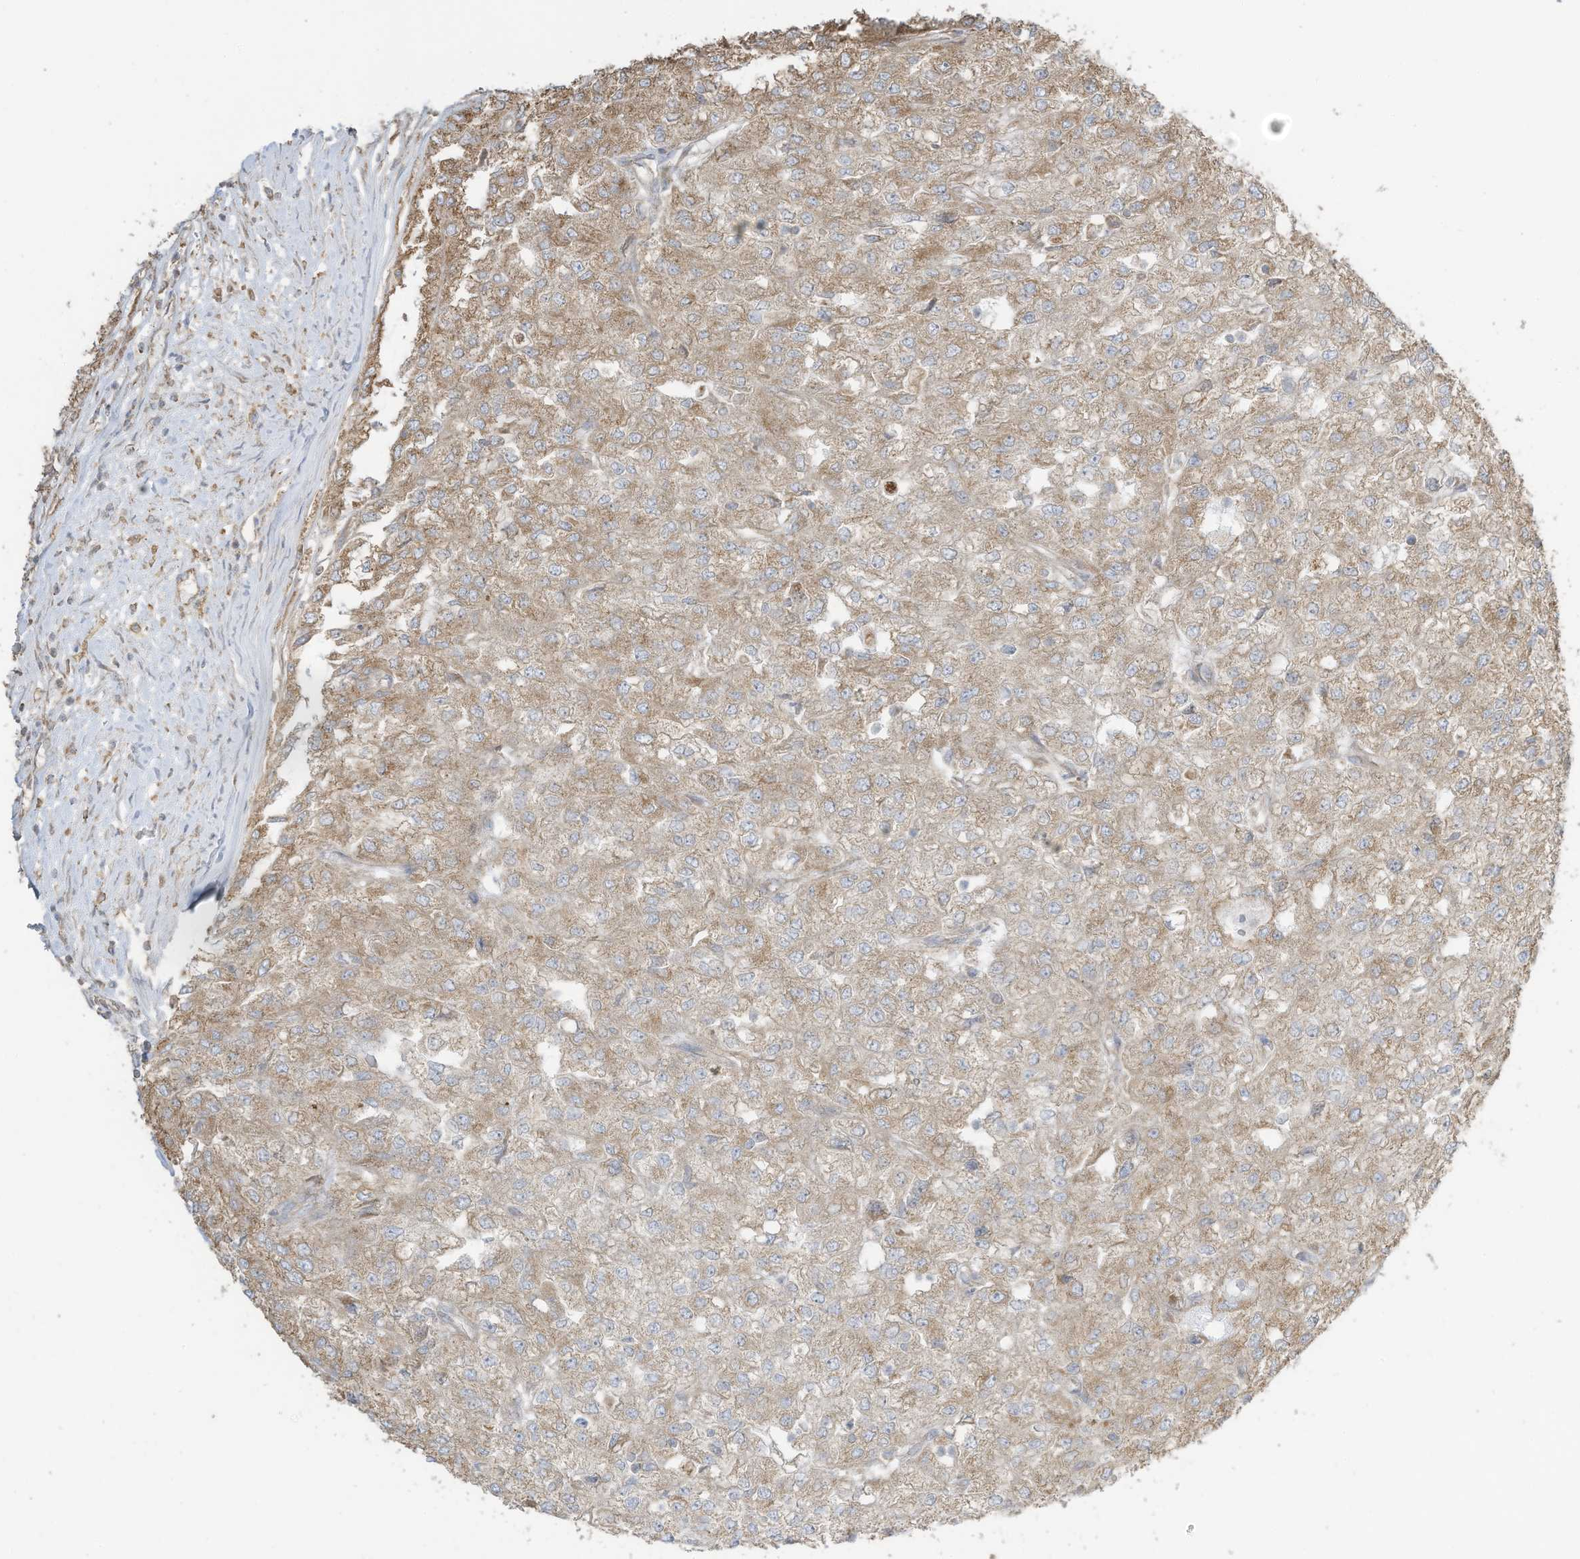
{"staining": {"intensity": "moderate", "quantity": "25%-75%", "location": "cytoplasmic/membranous"}, "tissue": "renal cancer", "cell_type": "Tumor cells", "image_type": "cancer", "snomed": [{"axis": "morphology", "description": "Adenocarcinoma, NOS"}, {"axis": "topography", "description": "Kidney"}], "caption": "Brown immunohistochemical staining in human renal cancer displays moderate cytoplasmic/membranous expression in approximately 25%-75% of tumor cells.", "gene": "CGAS", "patient": {"sex": "female", "age": 54}}